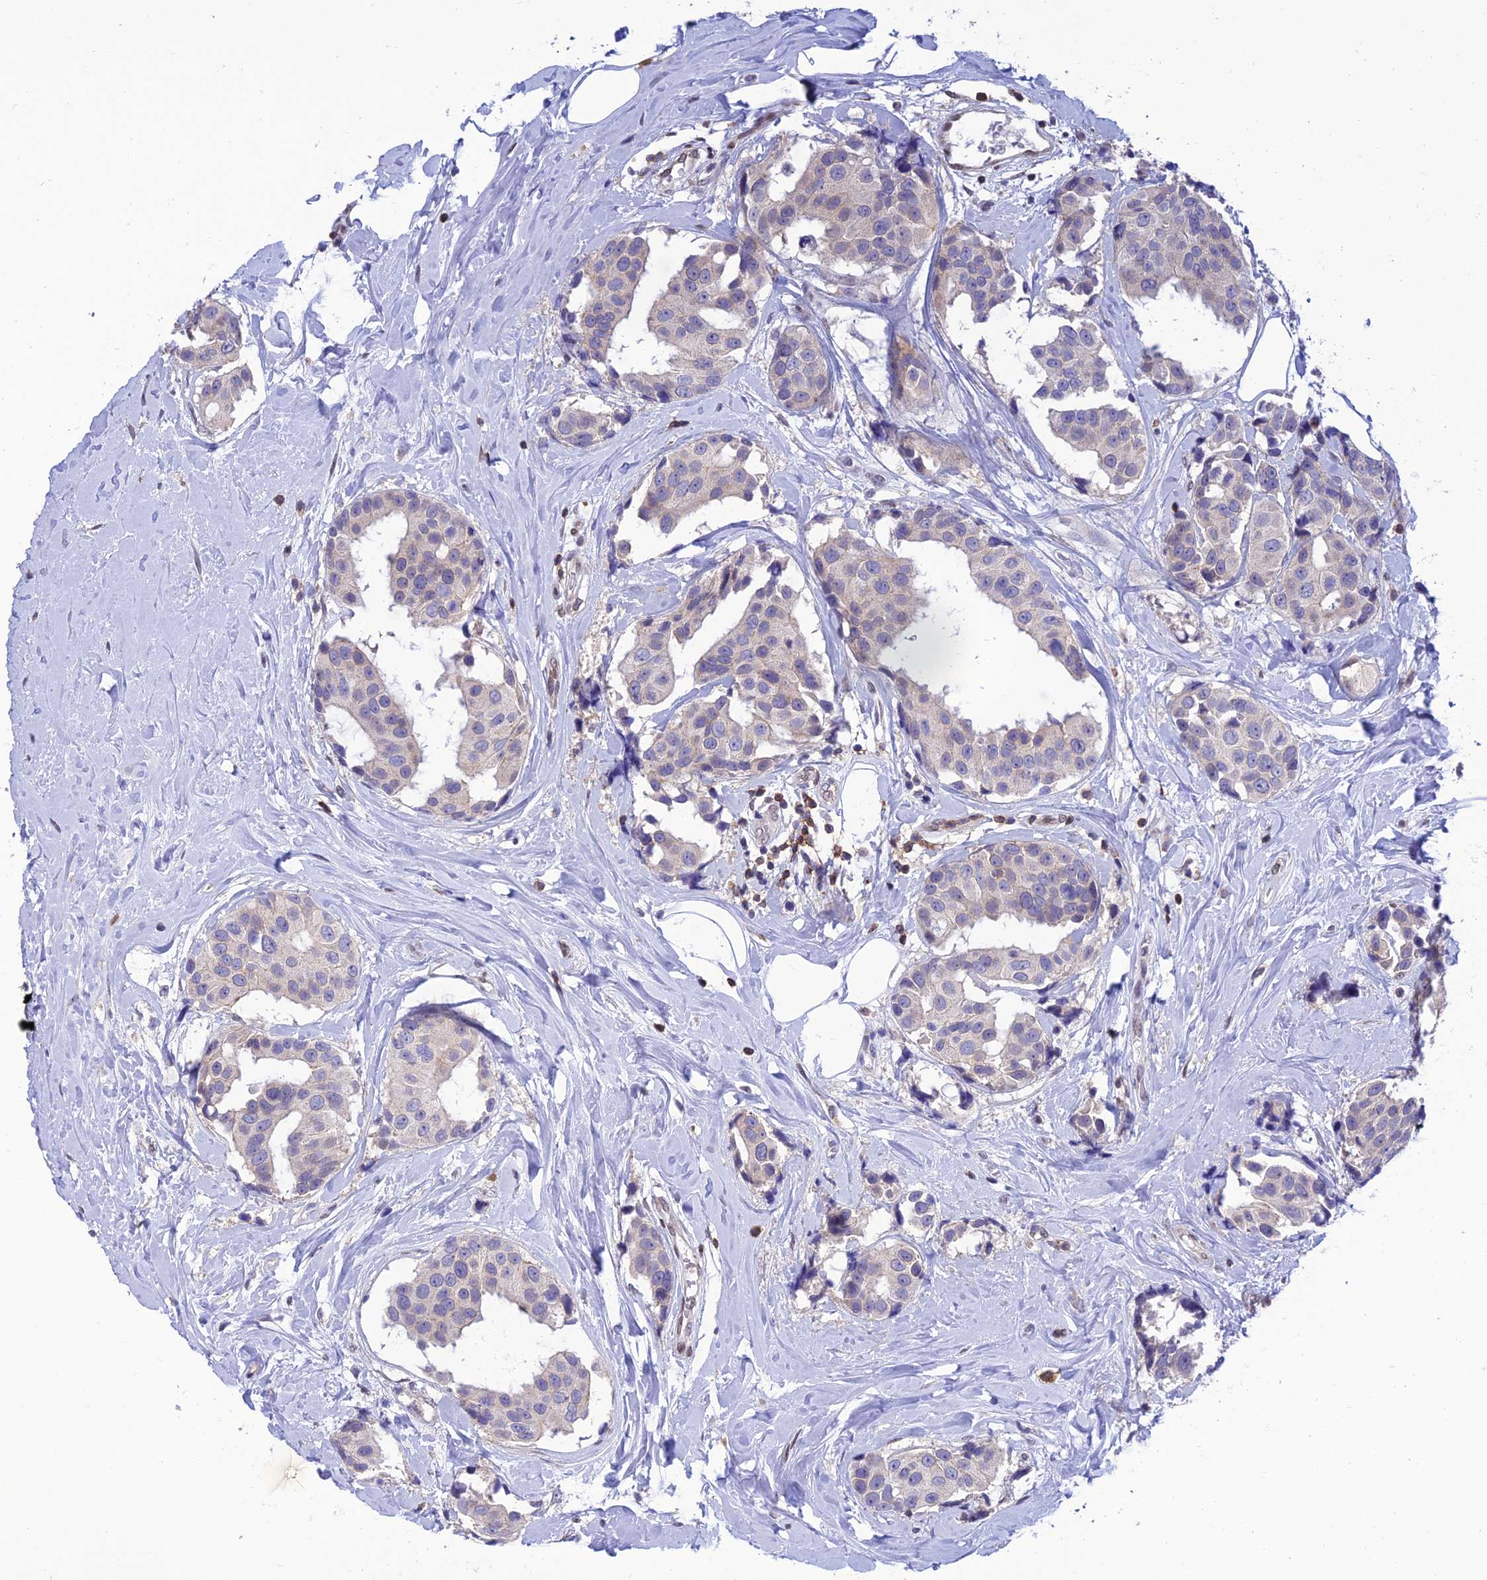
{"staining": {"intensity": "weak", "quantity": "<25%", "location": "cytoplasmic/membranous"}, "tissue": "breast cancer", "cell_type": "Tumor cells", "image_type": "cancer", "snomed": [{"axis": "morphology", "description": "Normal tissue, NOS"}, {"axis": "morphology", "description": "Duct carcinoma"}, {"axis": "topography", "description": "Breast"}], "caption": "Breast intraductal carcinoma stained for a protein using immunohistochemistry (IHC) reveals no staining tumor cells.", "gene": "FAM76A", "patient": {"sex": "female", "age": 39}}